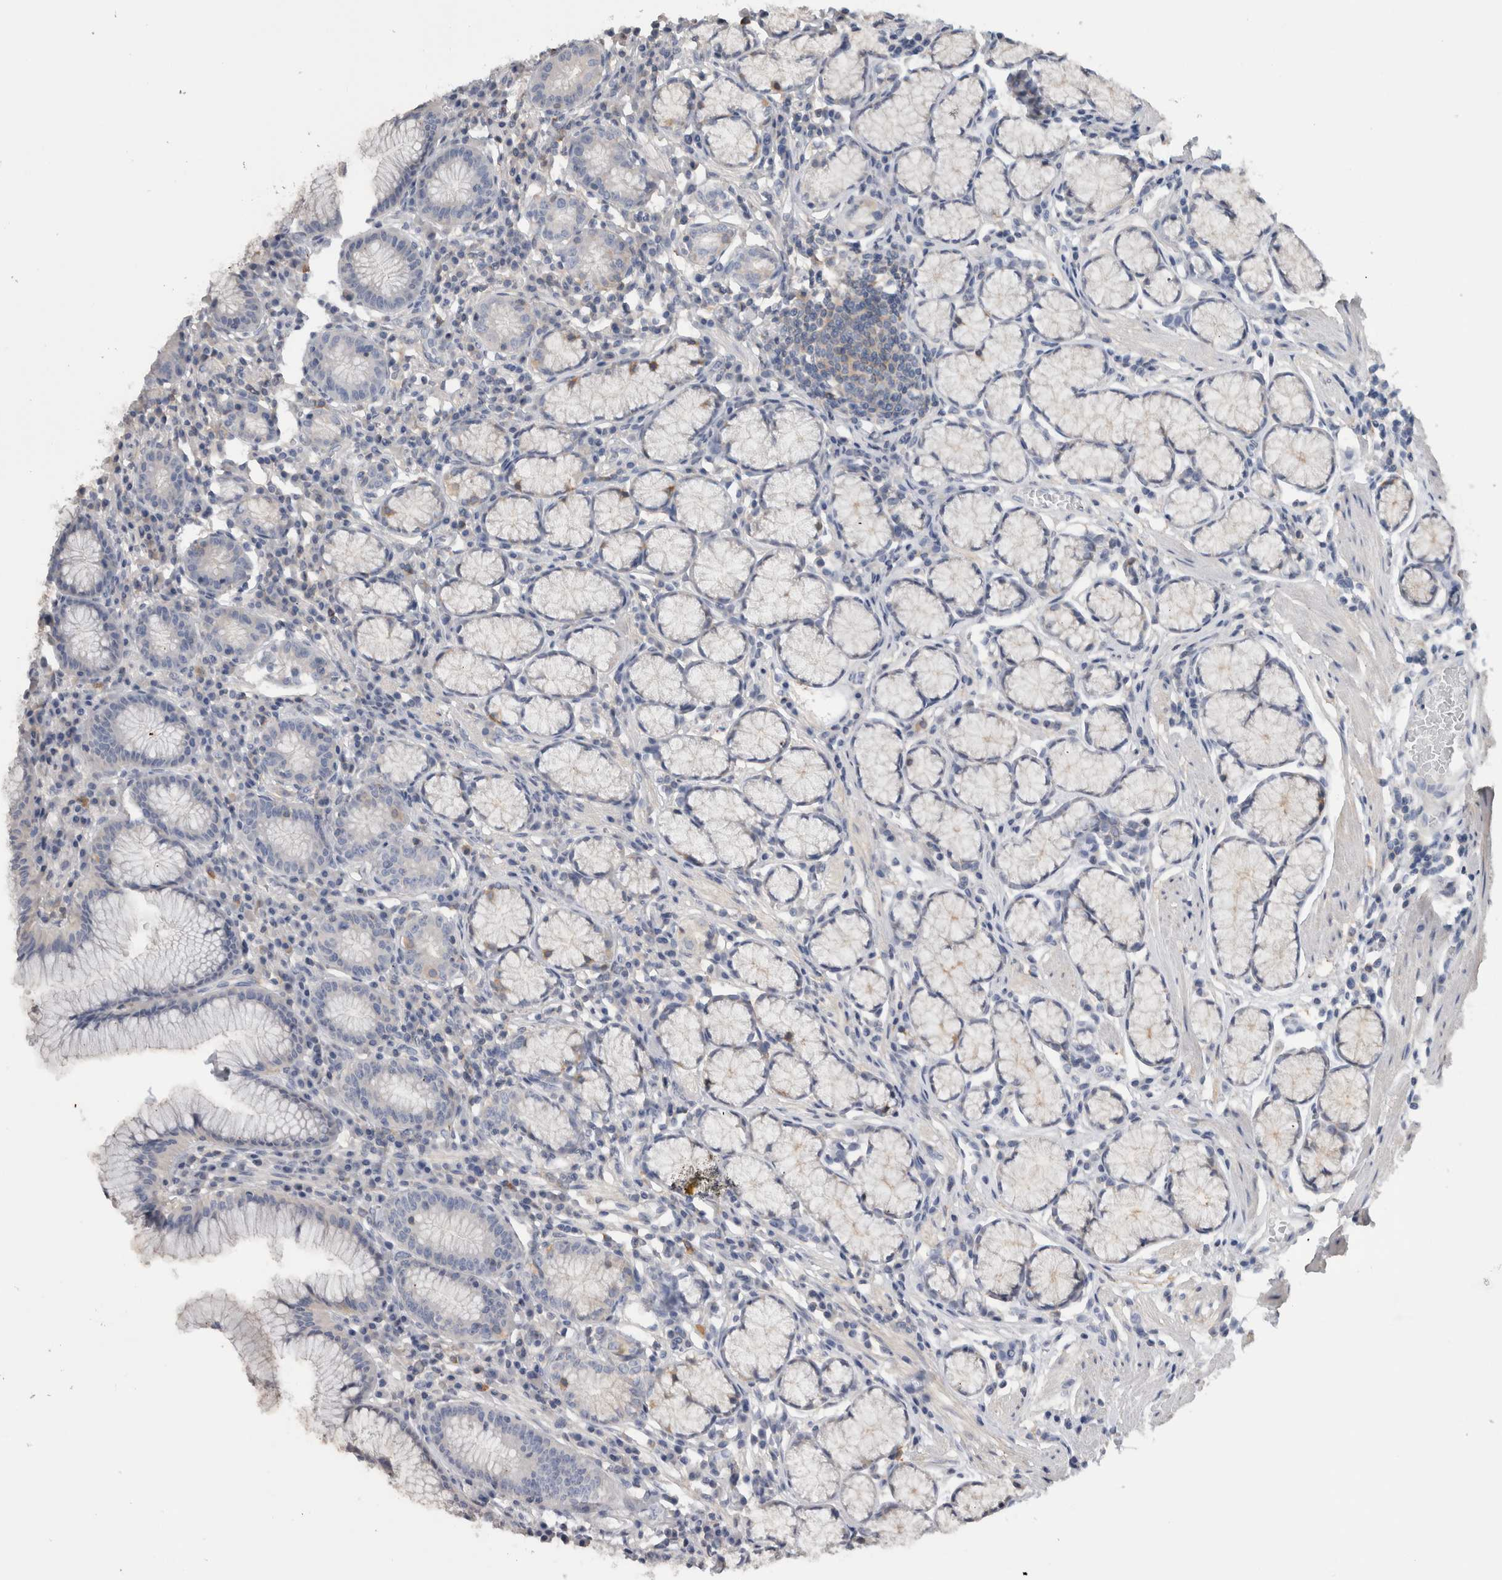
{"staining": {"intensity": "negative", "quantity": "none", "location": "none"}, "tissue": "stomach", "cell_type": "Glandular cells", "image_type": "normal", "snomed": [{"axis": "morphology", "description": "Normal tissue, NOS"}, {"axis": "topography", "description": "Stomach"}], "caption": "Immunohistochemistry photomicrograph of normal stomach: stomach stained with DAB displays no significant protein staining in glandular cells.", "gene": "SCRN1", "patient": {"sex": "male", "age": 55}}